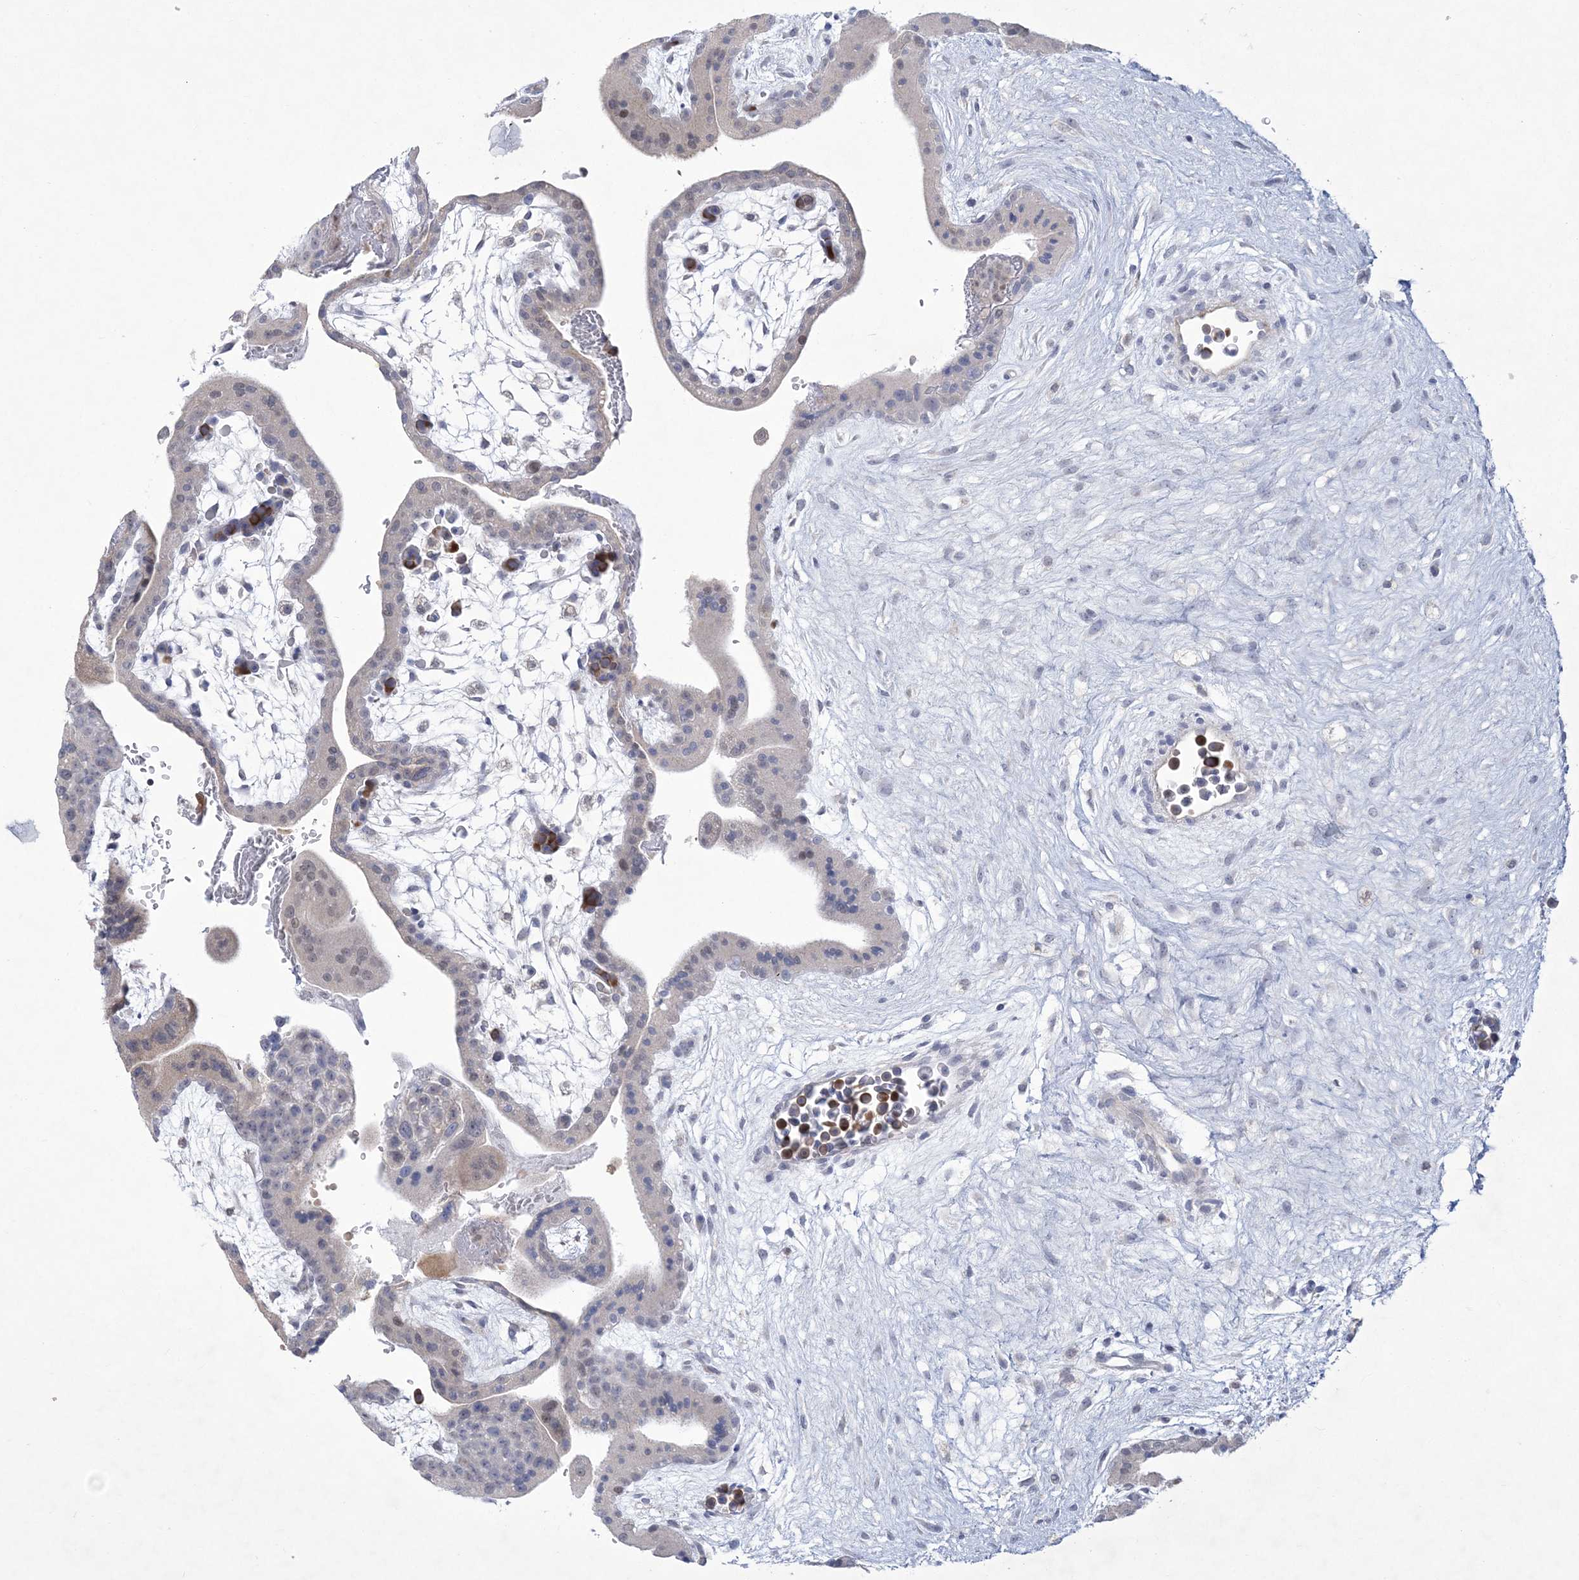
{"staining": {"intensity": "negative", "quantity": "none", "location": "none"}, "tissue": "placenta", "cell_type": "Decidual cells", "image_type": "normal", "snomed": [{"axis": "morphology", "description": "Normal tissue, NOS"}, {"axis": "topography", "description": "Placenta"}], "caption": "Photomicrograph shows no significant protein positivity in decidual cells of benign placenta.", "gene": "WDR27", "patient": {"sex": "female", "age": 35}}